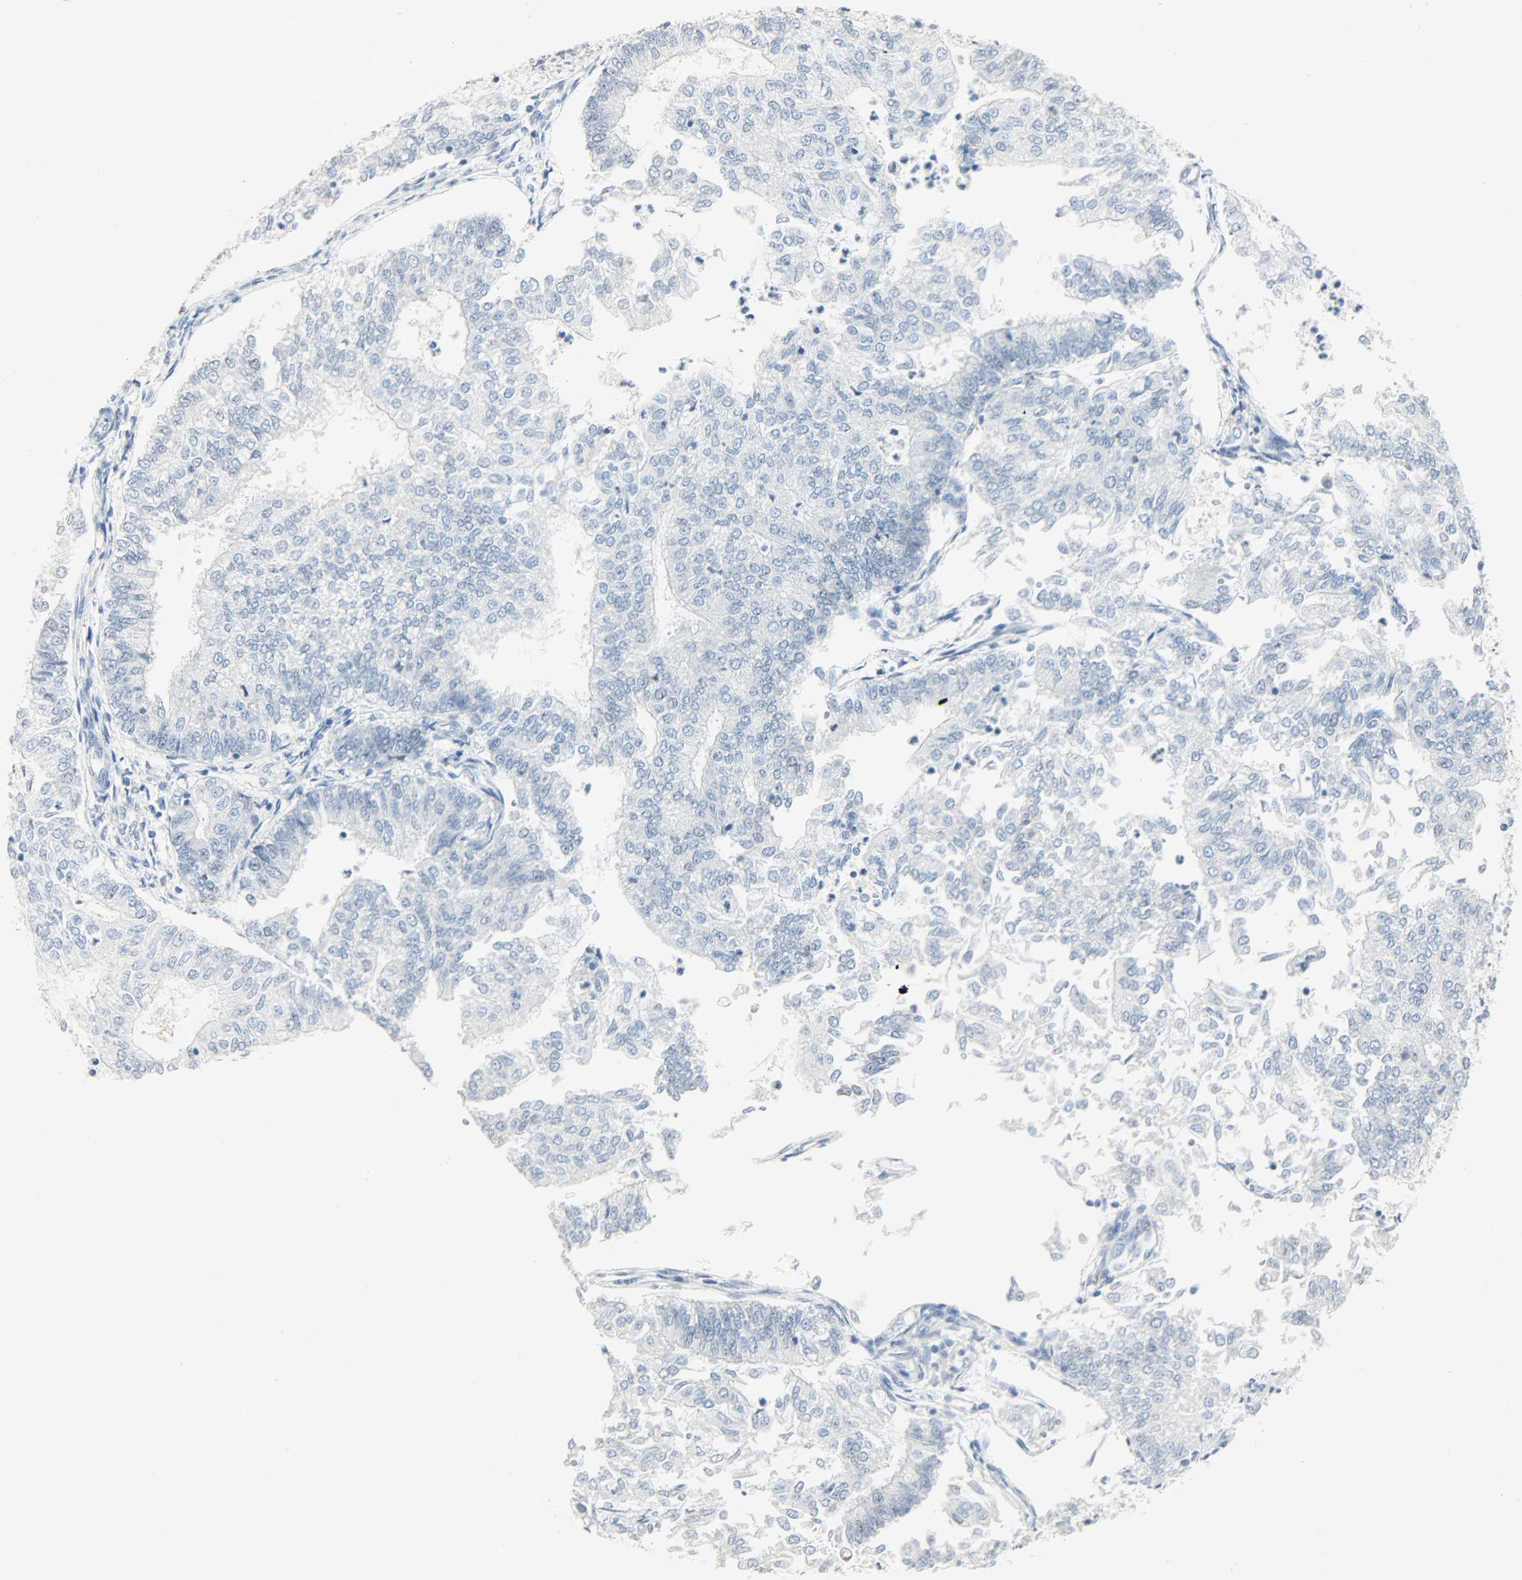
{"staining": {"intensity": "negative", "quantity": "none", "location": "none"}, "tissue": "endometrial cancer", "cell_type": "Tumor cells", "image_type": "cancer", "snomed": [{"axis": "morphology", "description": "Adenocarcinoma, NOS"}, {"axis": "topography", "description": "Endometrium"}], "caption": "Immunohistochemistry (IHC) of endometrial adenocarcinoma reveals no positivity in tumor cells. The staining is performed using DAB (3,3'-diaminobenzidine) brown chromogen with nuclei counter-stained in using hematoxylin.", "gene": "HELLS", "patient": {"sex": "female", "age": 59}}